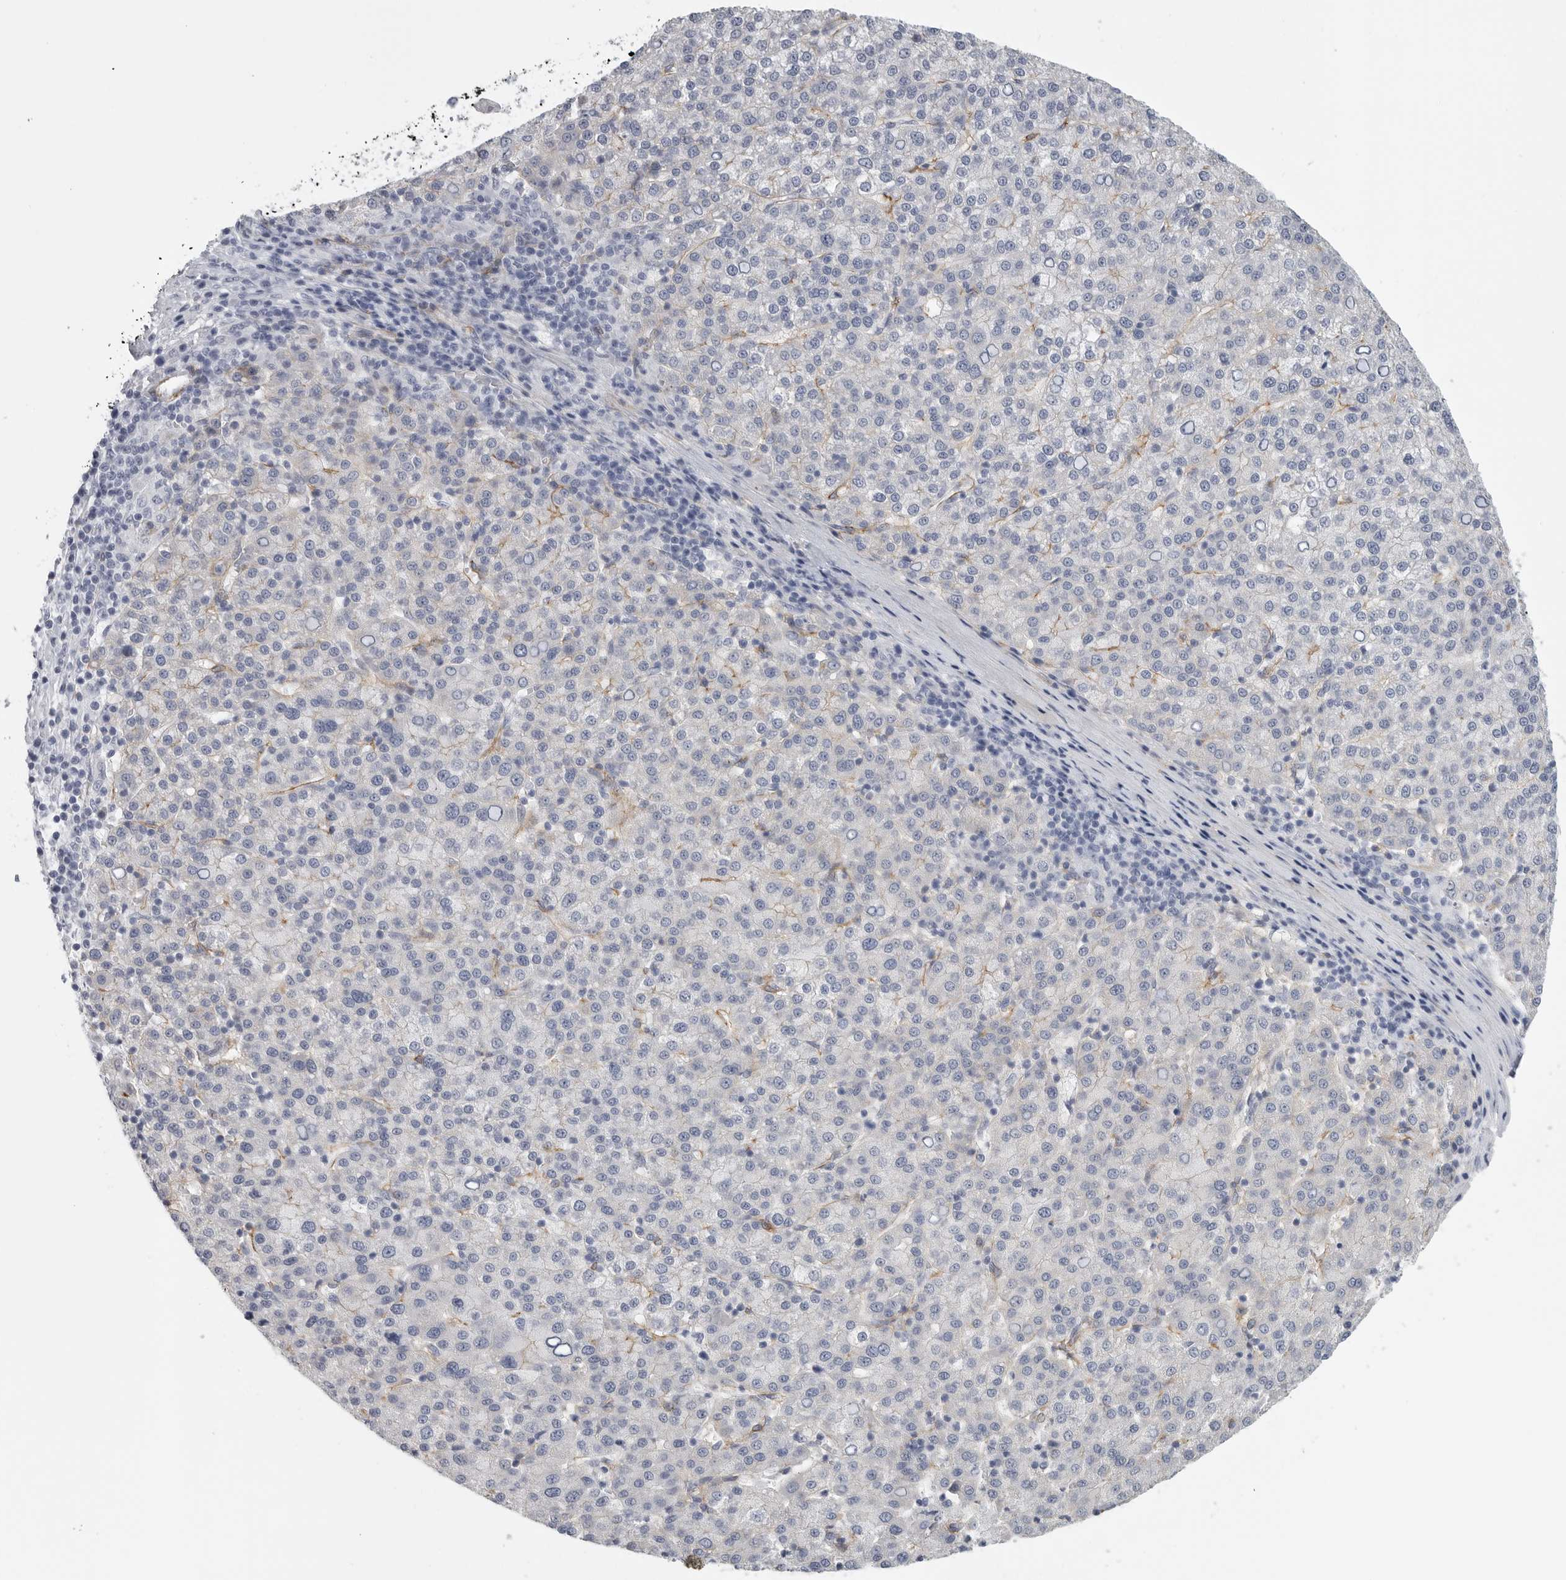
{"staining": {"intensity": "negative", "quantity": "none", "location": "none"}, "tissue": "liver cancer", "cell_type": "Tumor cells", "image_type": "cancer", "snomed": [{"axis": "morphology", "description": "Carcinoma, Hepatocellular, NOS"}, {"axis": "topography", "description": "Liver"}], "caption": "Liver hepatocellular carcinoma stained for a protein using IHC demonstrates no expression tumor cells.", "gene": "TNR", "patient": {"sex": "female", "age": 58}}